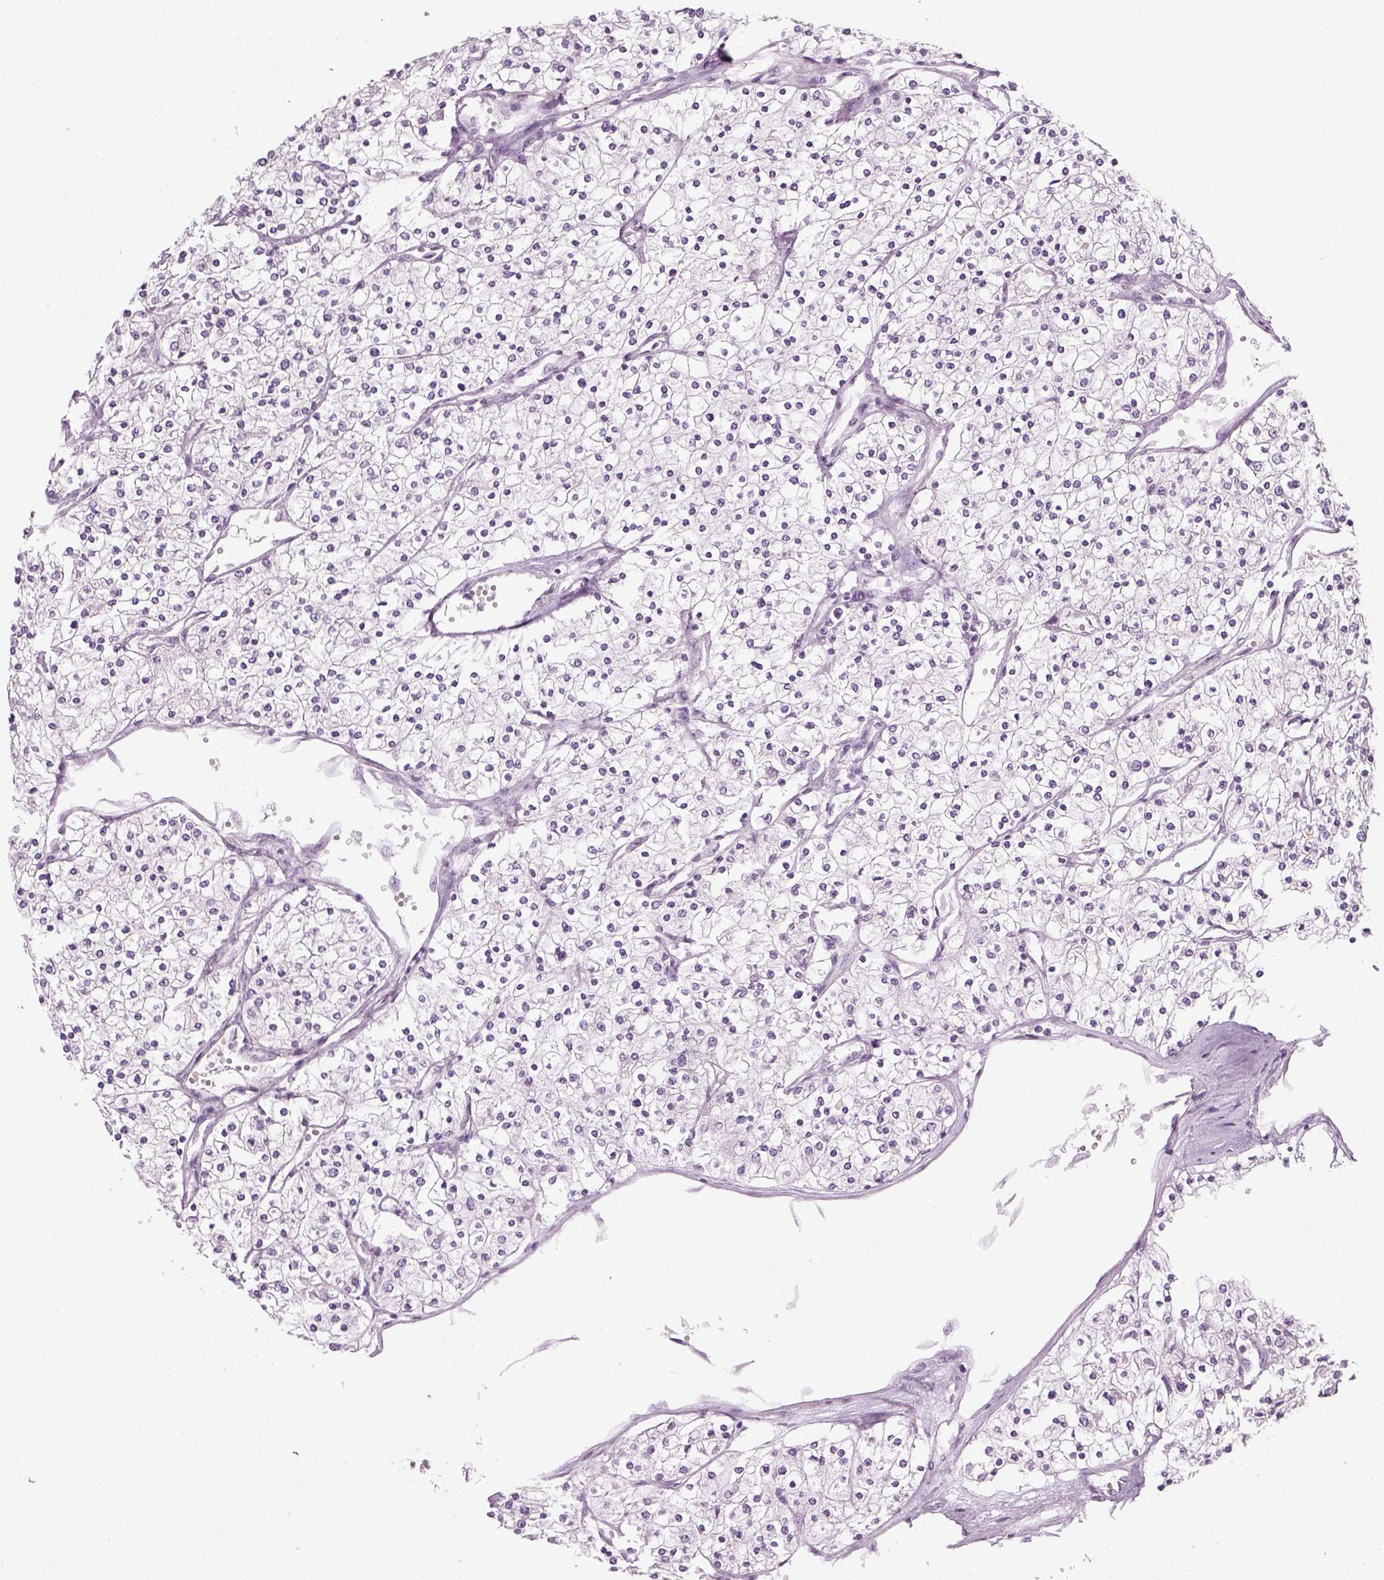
{"staining": {"intensity": "negative", "quantity": "none", "location": "none"}, "tissue": "renal cancer", "cell_type": "Tumor cells", "image_type": "cancer", "snomed": [{"axis": "morphology", "description": "Adenocarcinoma, NOS"}, {"axis": "topography", "description": "Kidney"}], "caption": "There is no significant expression in tumor cells of renal cancer (adenocarcinoma).", "gene": "TH", "patient": {"sex": "male", "age": 80}}